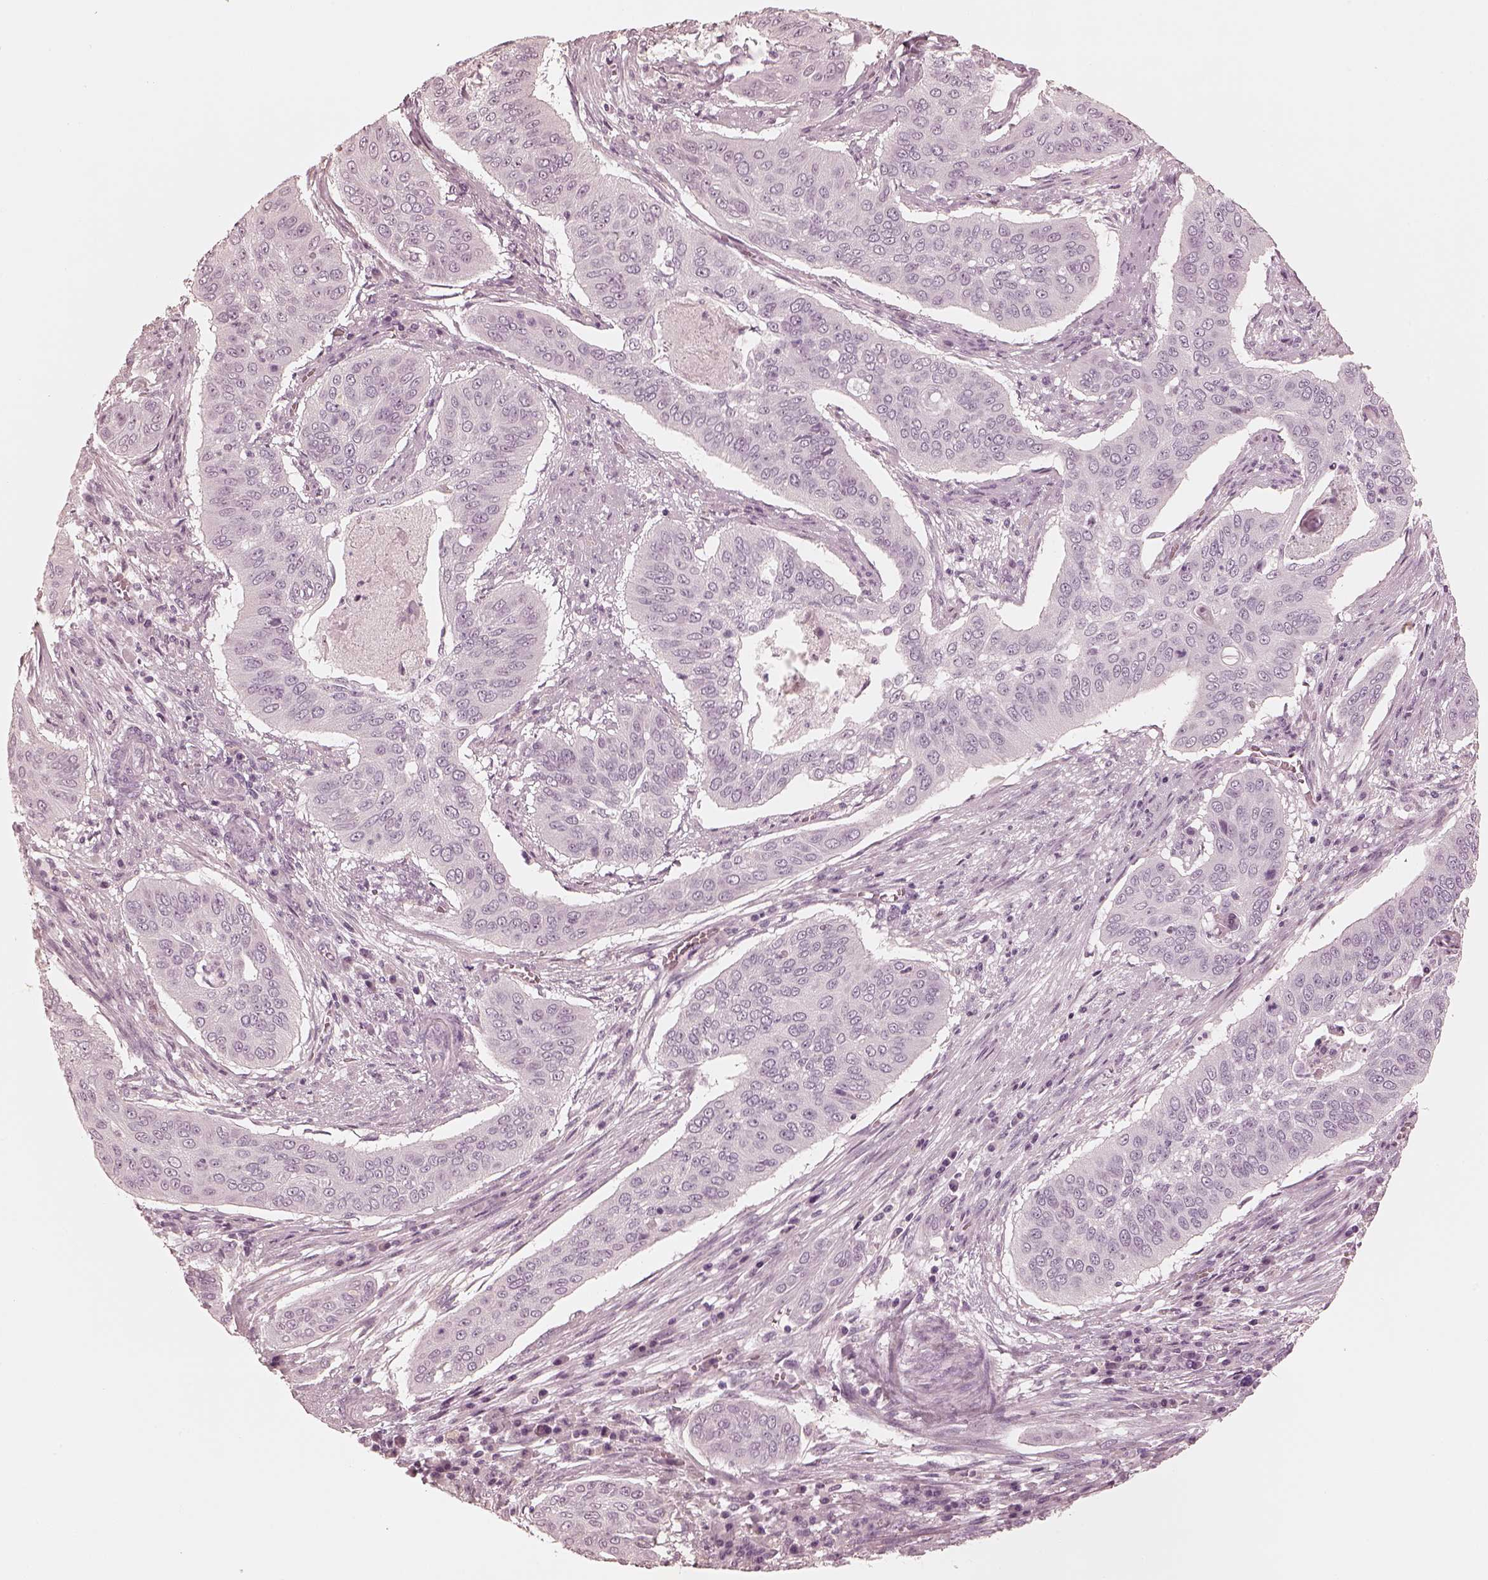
{"staining": {"intensity": "negative", "quantity": "none", "location": "none"}, "tissue": "cervical cancer", "cell_type": "Tumor cells", "image_type": "cancer", "snomed": [{"axis": "morphology", "description": "Squamous cell carcinoma, NOS"}, {"axis": "topography", "description": "Cervix"}], "caption": "Tumor cells show no significant protein positivity in squamous cell carcinoma (cervical).", "gene": "CALR3", "patient": {"sex": "female", "age": 39}}